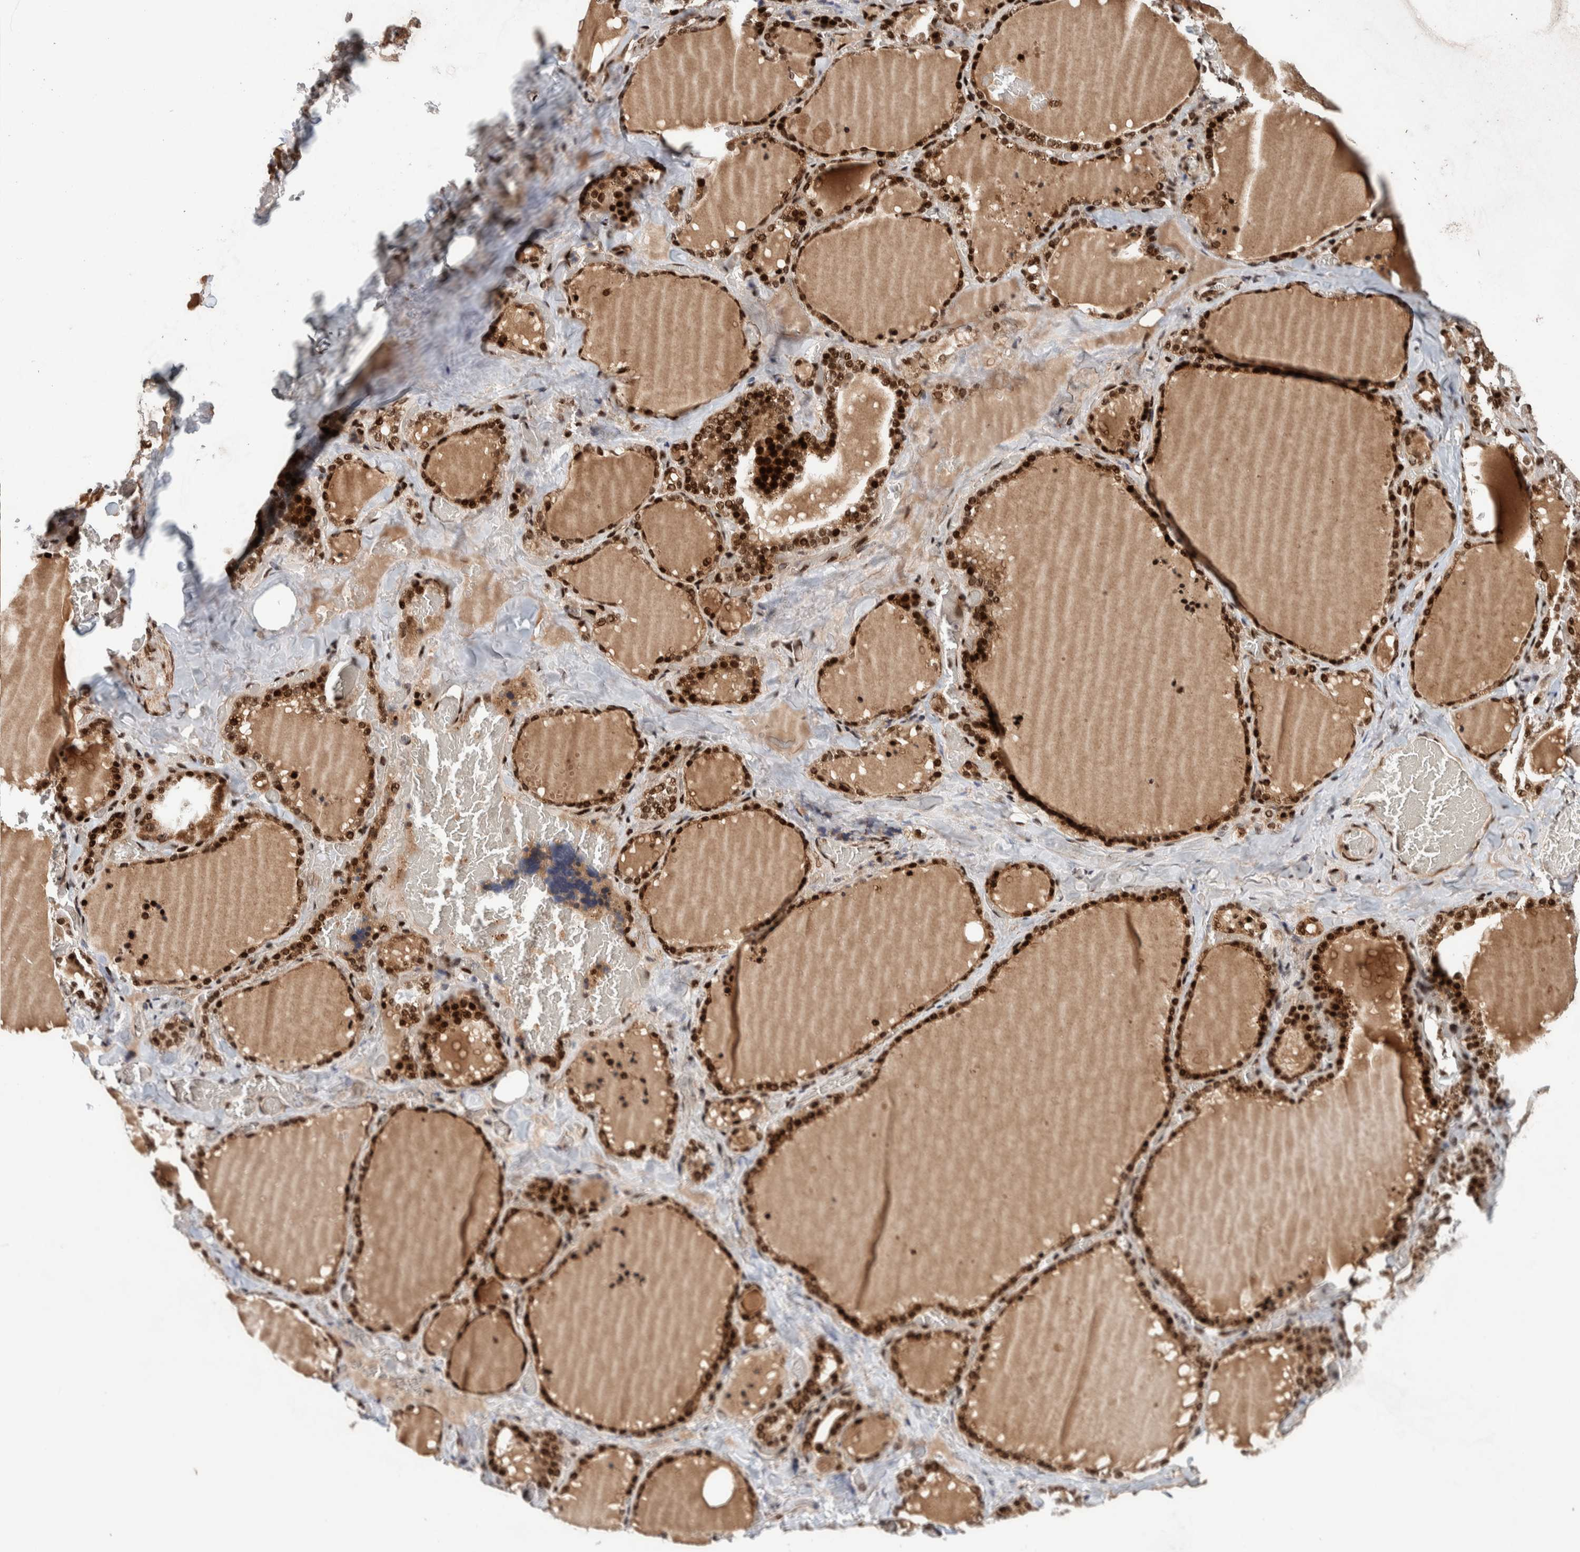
{"staining": {"intensity": "strong", "quantity": ">75%", "location": "nuclear"}, "tissue": "thyroid gland", "cell_type": "Glandular cells", "image_type": "normal", "snomed": [{"axis": "morphology", "description": "Normal tissue, NOS"}, {"axis": "topography", "description": "Thyroid gland"}], "caption": "High-power microscopy captured an IHC photomicrograph of unremarkable thyroid gland, revealing strong nuclear positivity in about >75% of glandular cells.", "gene": "CHD4", "patient": {"sex": "female", "age": 22}}